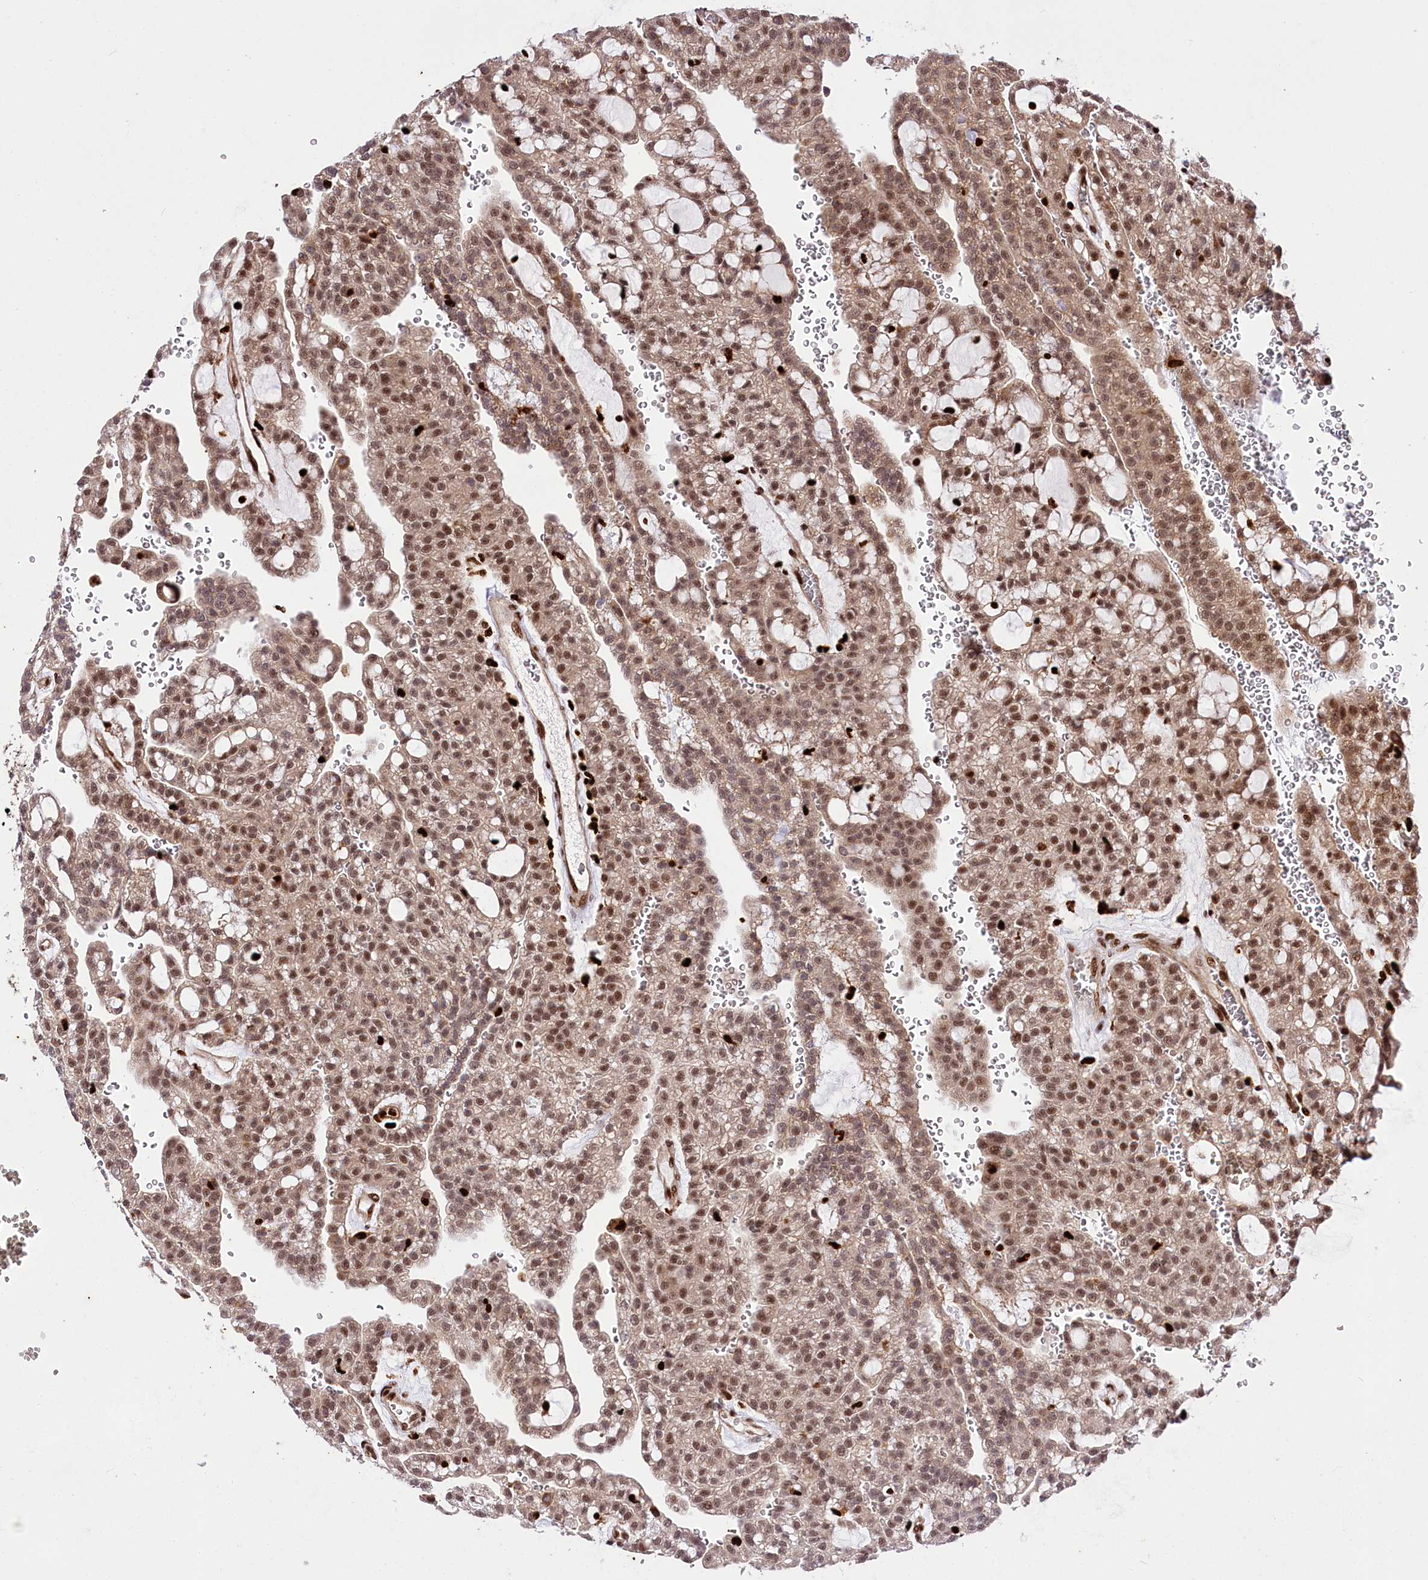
{"staining": {"intensity": "moderate", "quantity": "25%-75%", "location": "nuclear"}, "tissue": "renal cancer", "cell_type": "Tumor cells", "image_type": "cancer", "snomed": [{"axis": "morphology", "description": "Adenocarcinoma, NOS"}, {"axis": "topography", "description": "Kidney"}], "caption": "Immunohistochemistry (IHC) of adenocarcinoma (renal) displays medium levels of moderate nuclear expression in approximately 25%-75% of tumor cells.", "gene": "FIGN", "patient": {"sex": "male", "age": 63}}